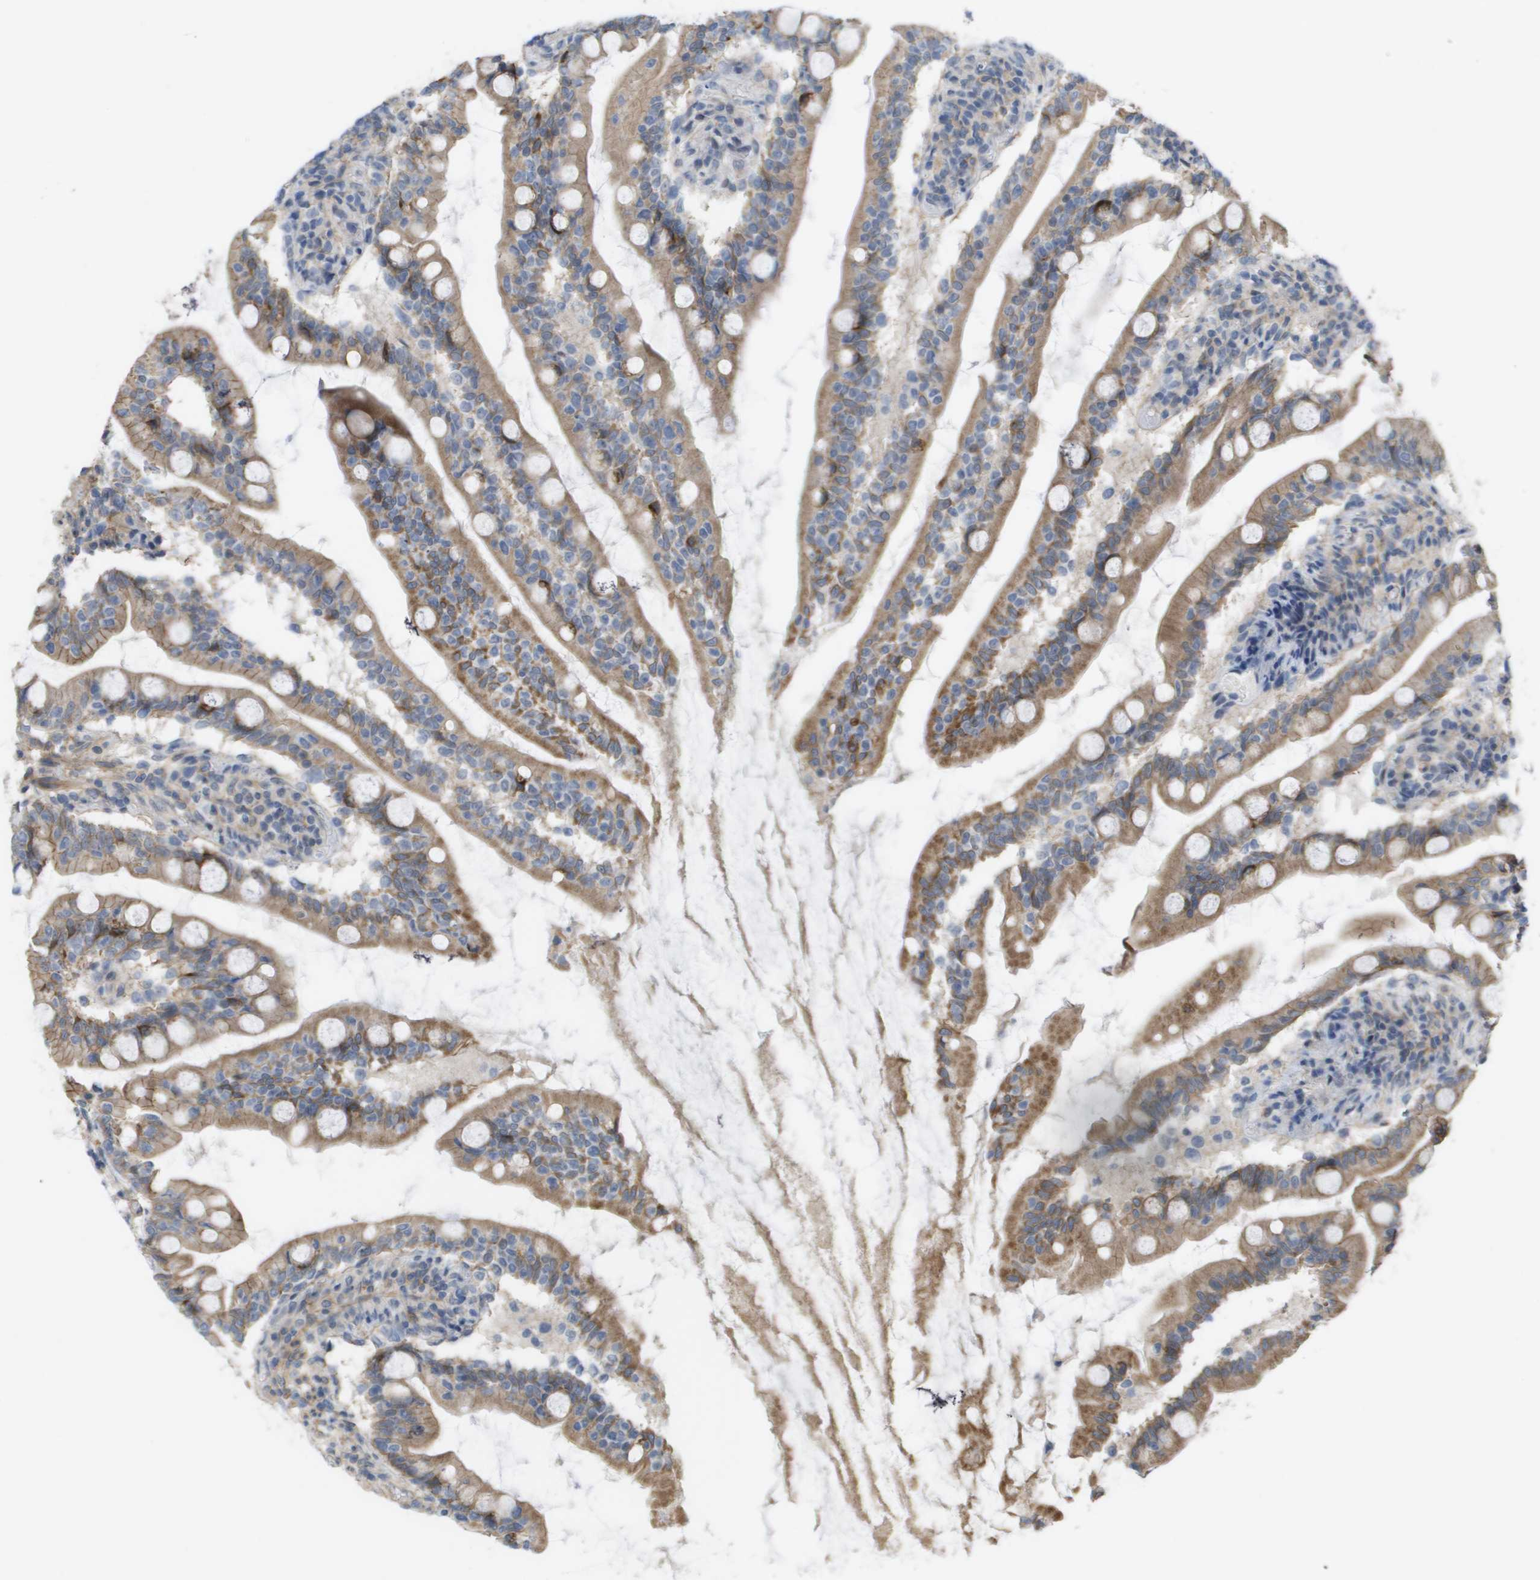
{"staining": {"intensity": "moderate", "quantity": ">75%", "location": "cytoplasmic/membranous"}, "tissue": "small intestine", "cell_type": "Glandular cells", "image_type": "normal", "snomed": [{"axis": "morphology", "description": "Normal tissue, NOS"}, {"axis": "topography", "description": "Small intestine"}], "caption": "This is an image of immunohistochemistry (IHC) staining of unremarkable small intestine, which shows moderate positivity in the cytoplasmic/membranous of glandular cells.", "gene": "MTARC2", "patient": {"sex": "female", "age": 56}}